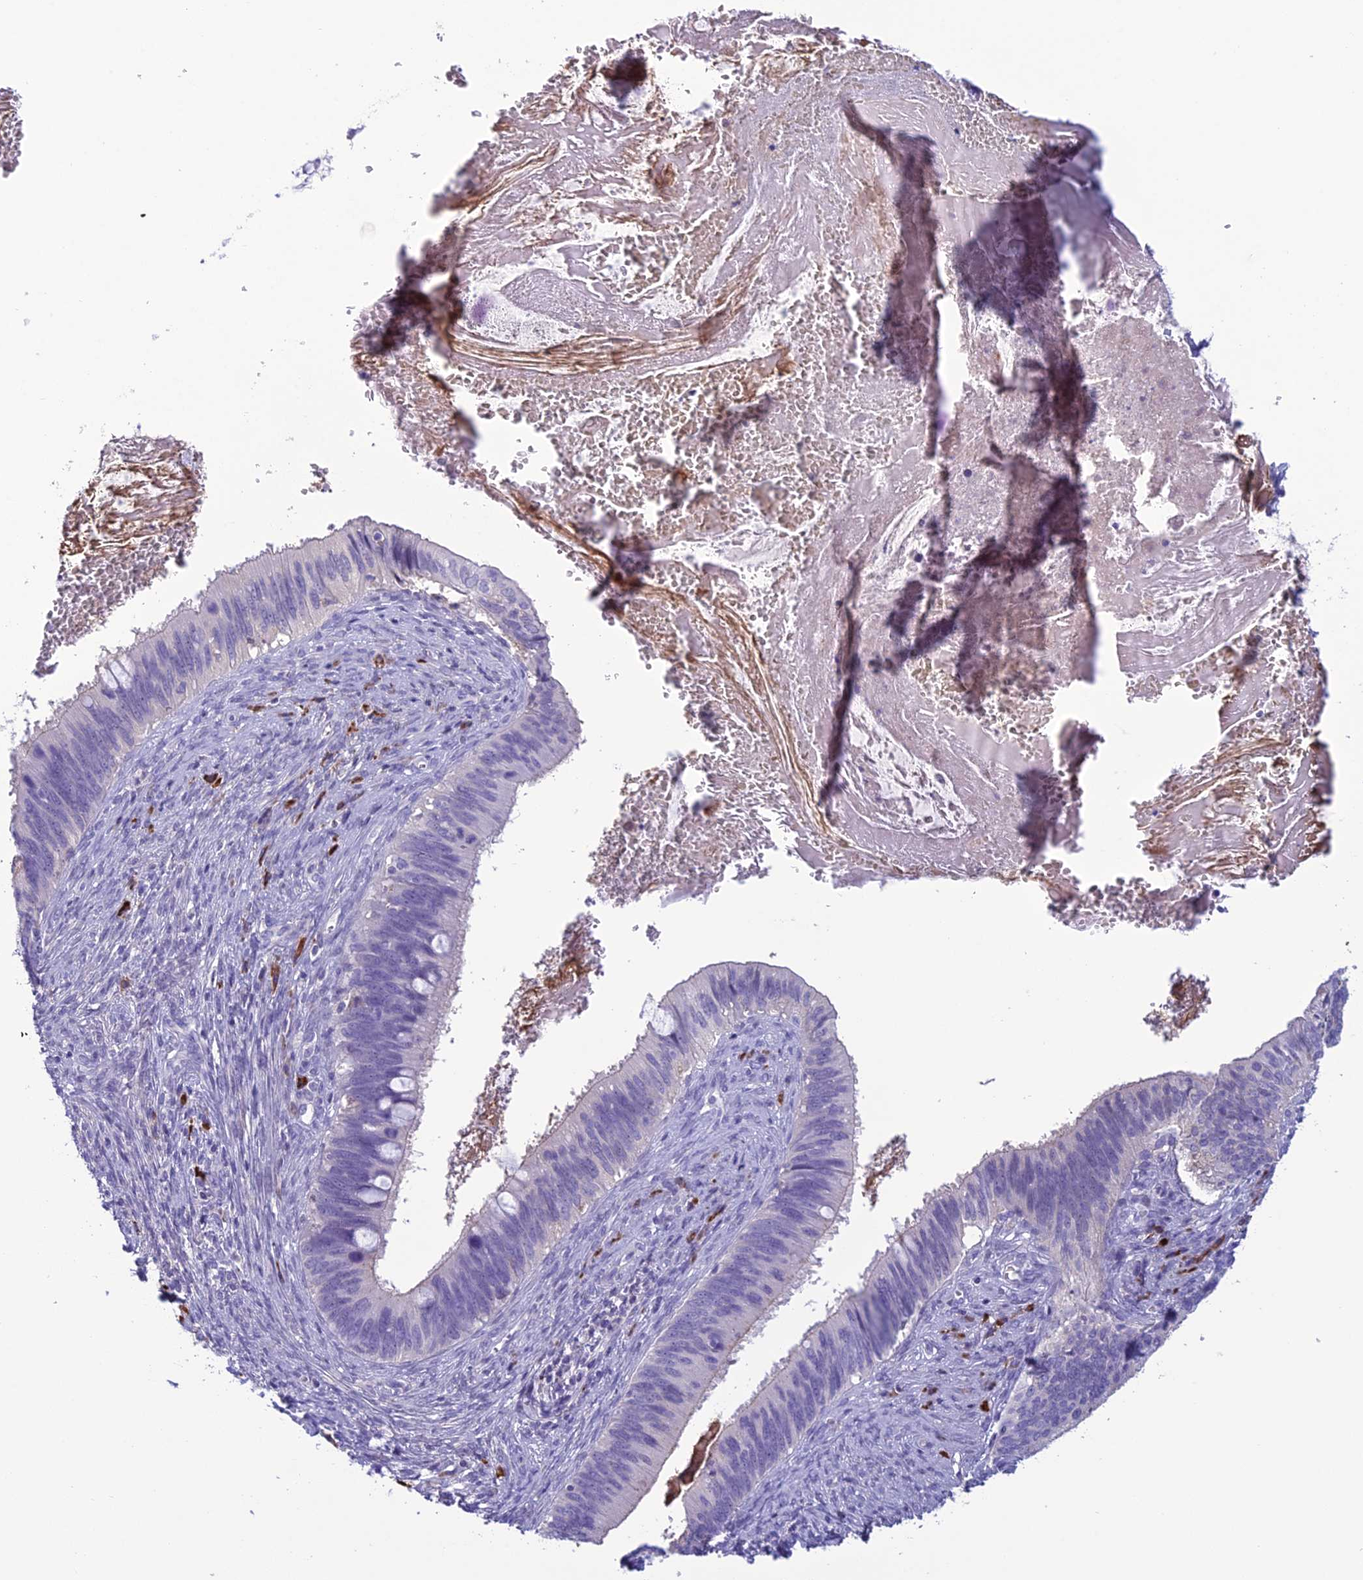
{"staining": {"intensity": "negative", "quantity": "none", "location": "none"}, "tissue": "cervical cancer", "cell_type": "Tumor cells", "image_type": "cancer", "snomed": [{"axis": "morphology", "description": "Adenocarcinoma, NOS"}, {"axis": "topography", "description": "Cervix"}], "caption": "High power microscopy photomicrograph of an immunohistochemistry (IHC) image of adenocarcinoma (cervical), revealing no significant staining in tumor cells.", "gene": "CRB2", "patient": {"sex": "female", "age": 42}}